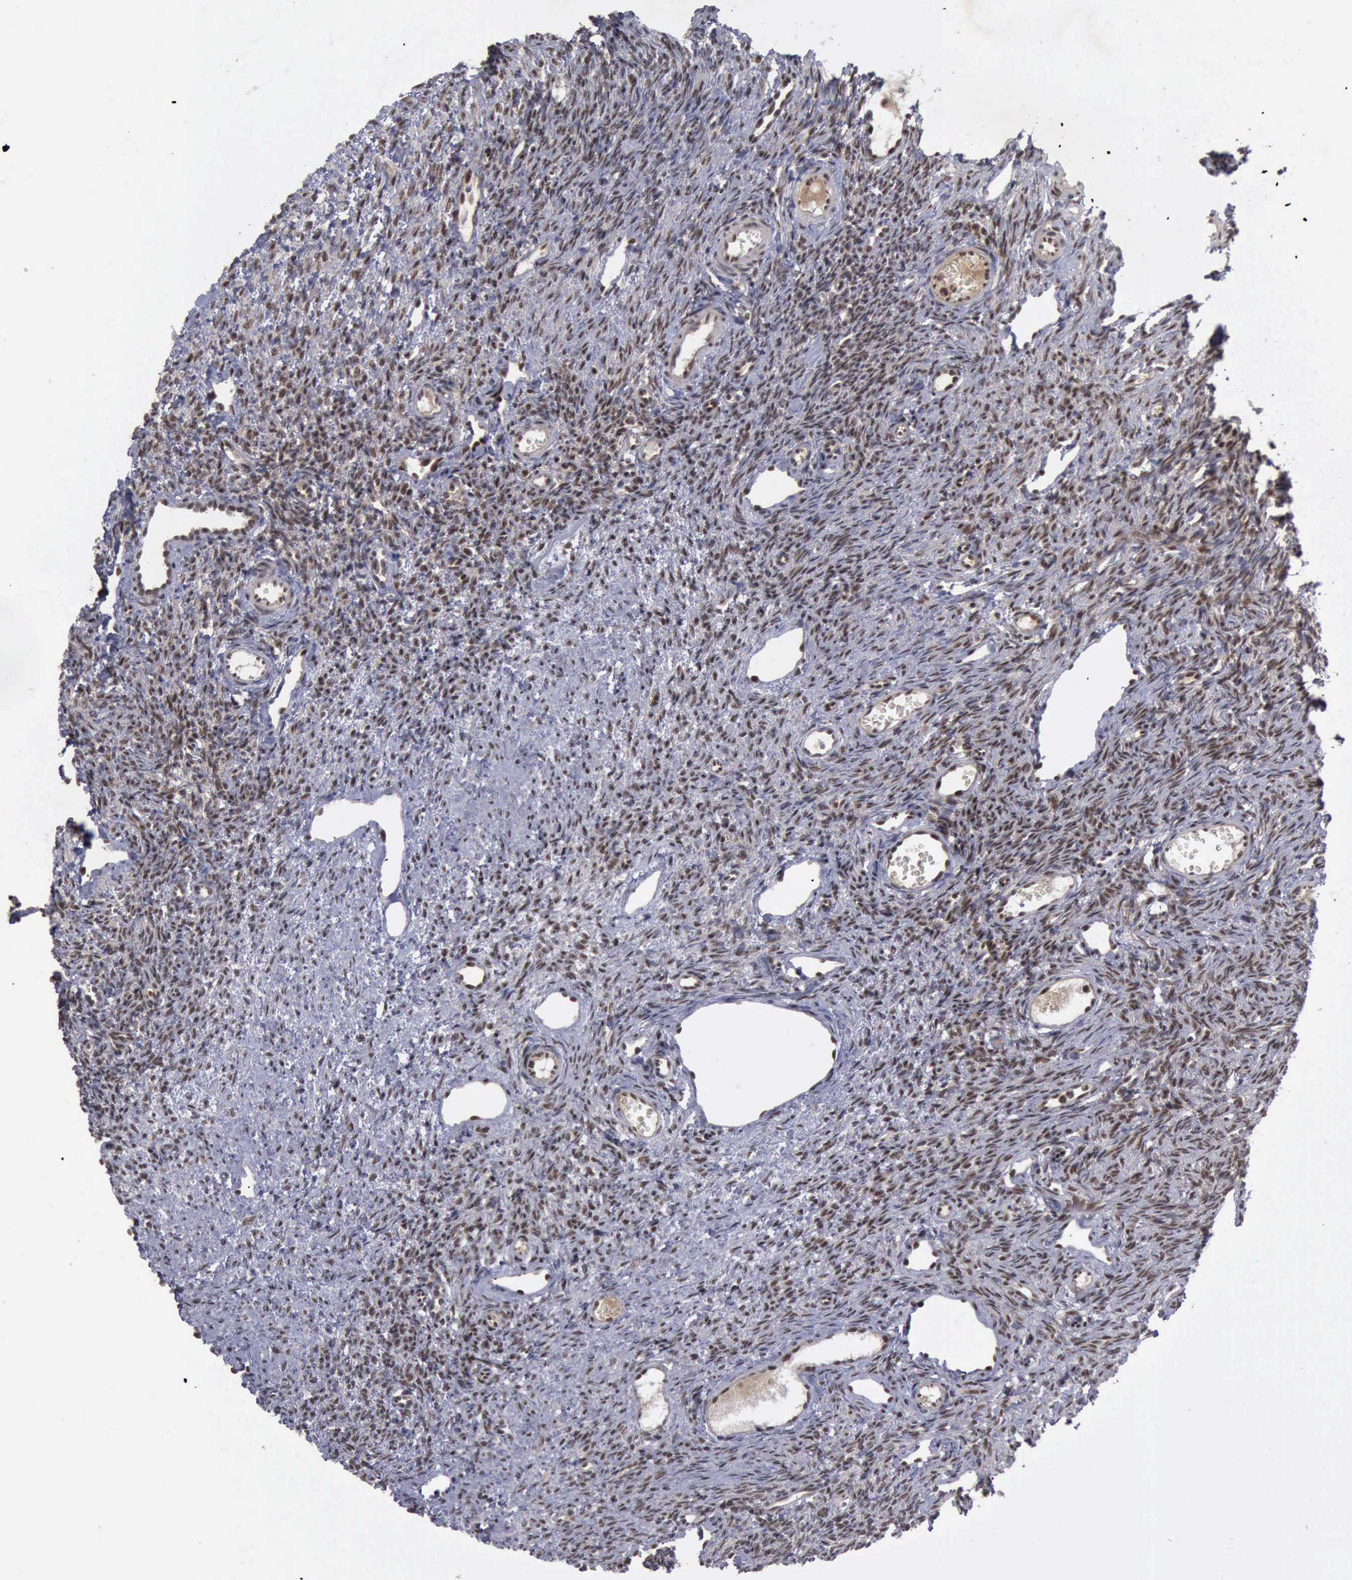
{"staining": {"intensity": "weak", "quantity": ">75%", "location": "cytoplasmic/membranous,nuclear"}, "tissue": "ovary", "cell_type": "Ovarian stroma cells", "image_type": "normal", "snomed": [{"axis": "morphology", "description": "Normal tissue, NOS"}, {"axis": "topography", "description": "Ovary"}], "caption": "DAB immunohistochemical staining of unremarkable human ovary displays weak cytoplasmic/membranous,nuclear protein positivity in about >75% of ovarian stroma cells. Nuclei are stained in blue.", "gene": "ATM", "patient": {"sex": "female", "age": 33}}